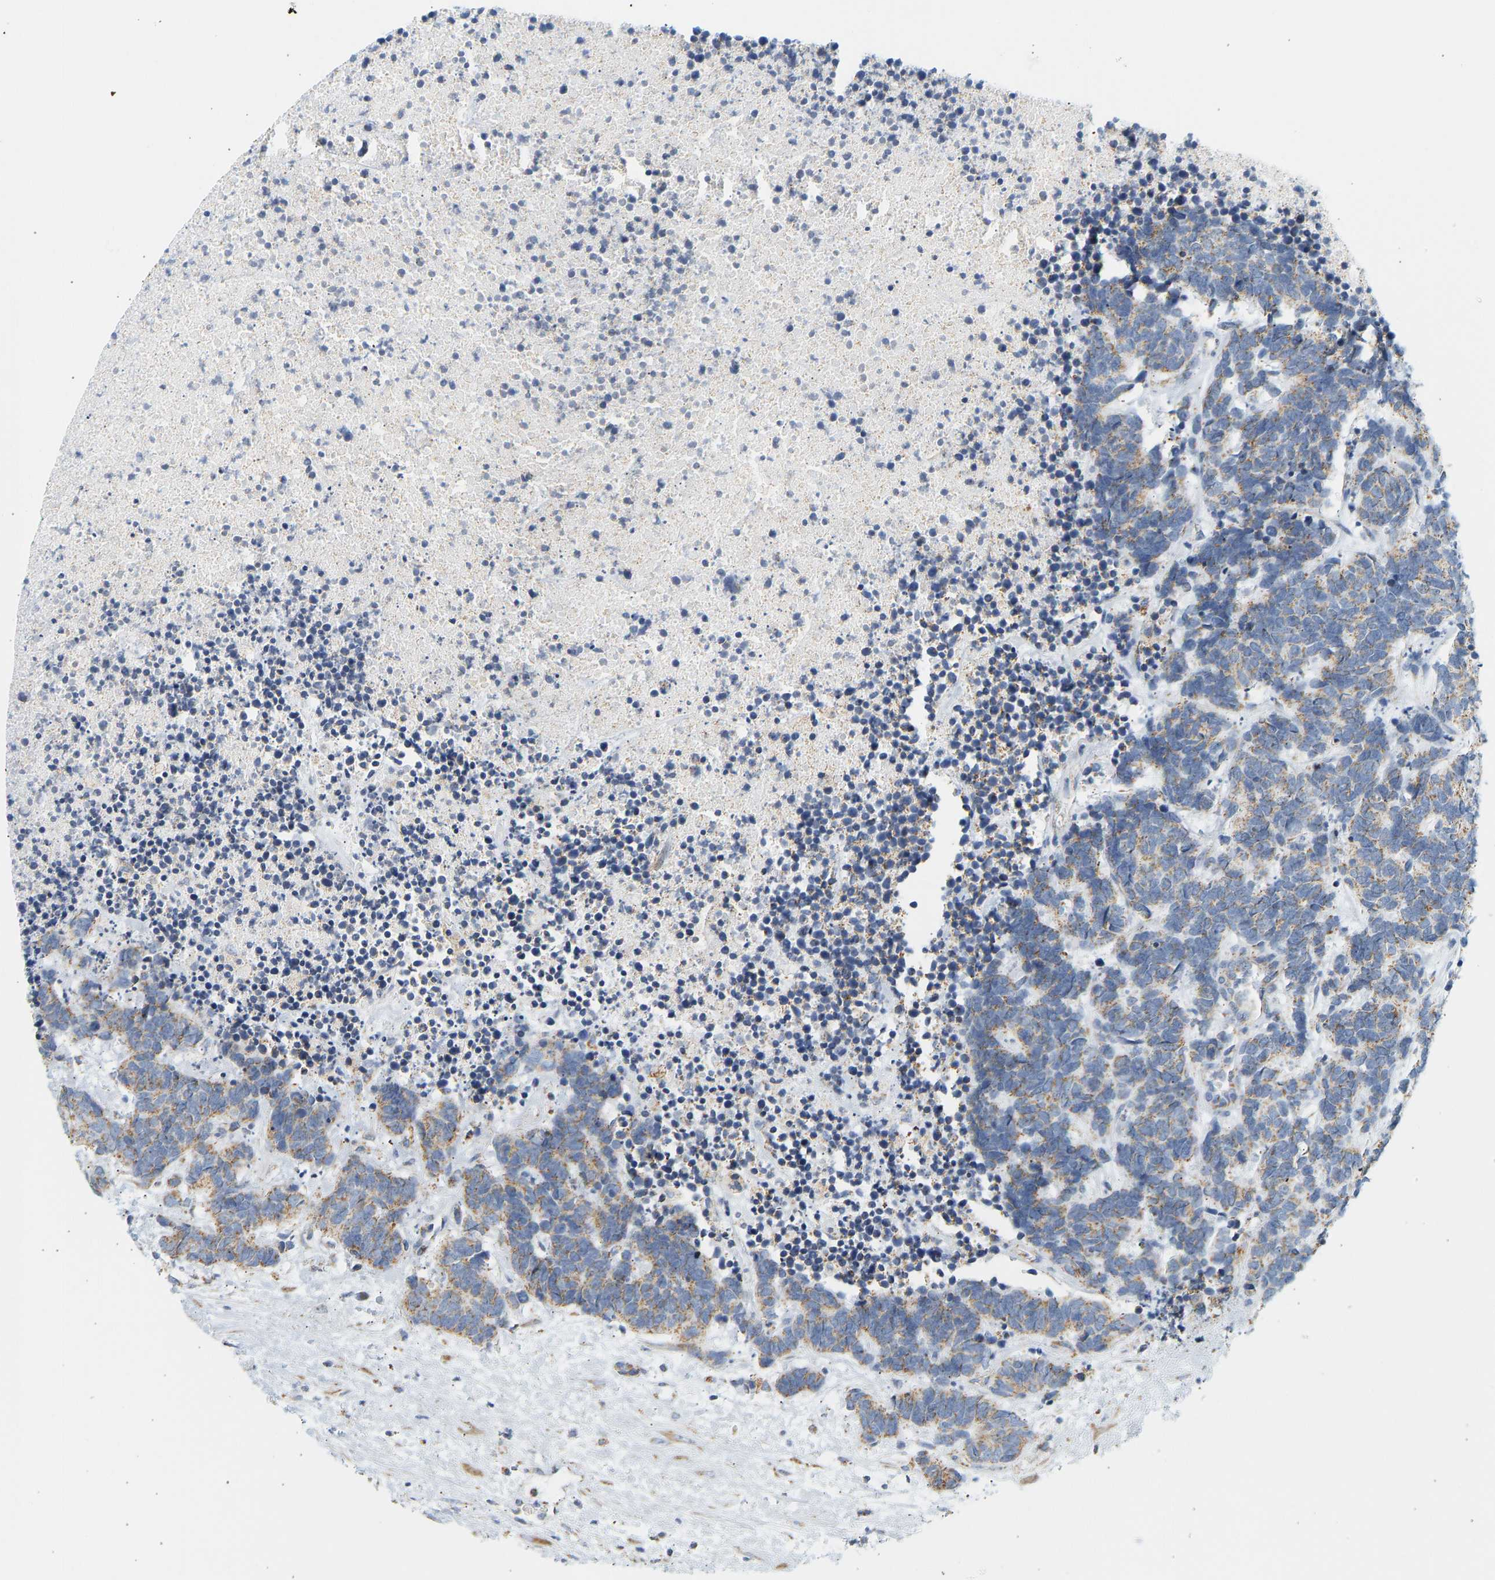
{"staining": {"intensity": "weak", "quantity": ">75%", "location": "cytoplasmic/membranous"}, "tissue": "carcinoid", "cell_type": "Tumor cells", "image_type": "cancer", "snomed": [{"axis": "morphology", "description": "Carcinoma, NOS"}, {"axis": "morphology", "description": "Carcinoid, malignant, NOS"}, {"axis": "topography", "description": "Urinary bladder"}], "caption": "Carcinoid stained for a protein (brown) reveals weak cytoplasmic/membranous positive positivity in approximately >75% of tumor cells.", "gene": "GRPEL2", "patient": {"sex": "male", "age": 57}}